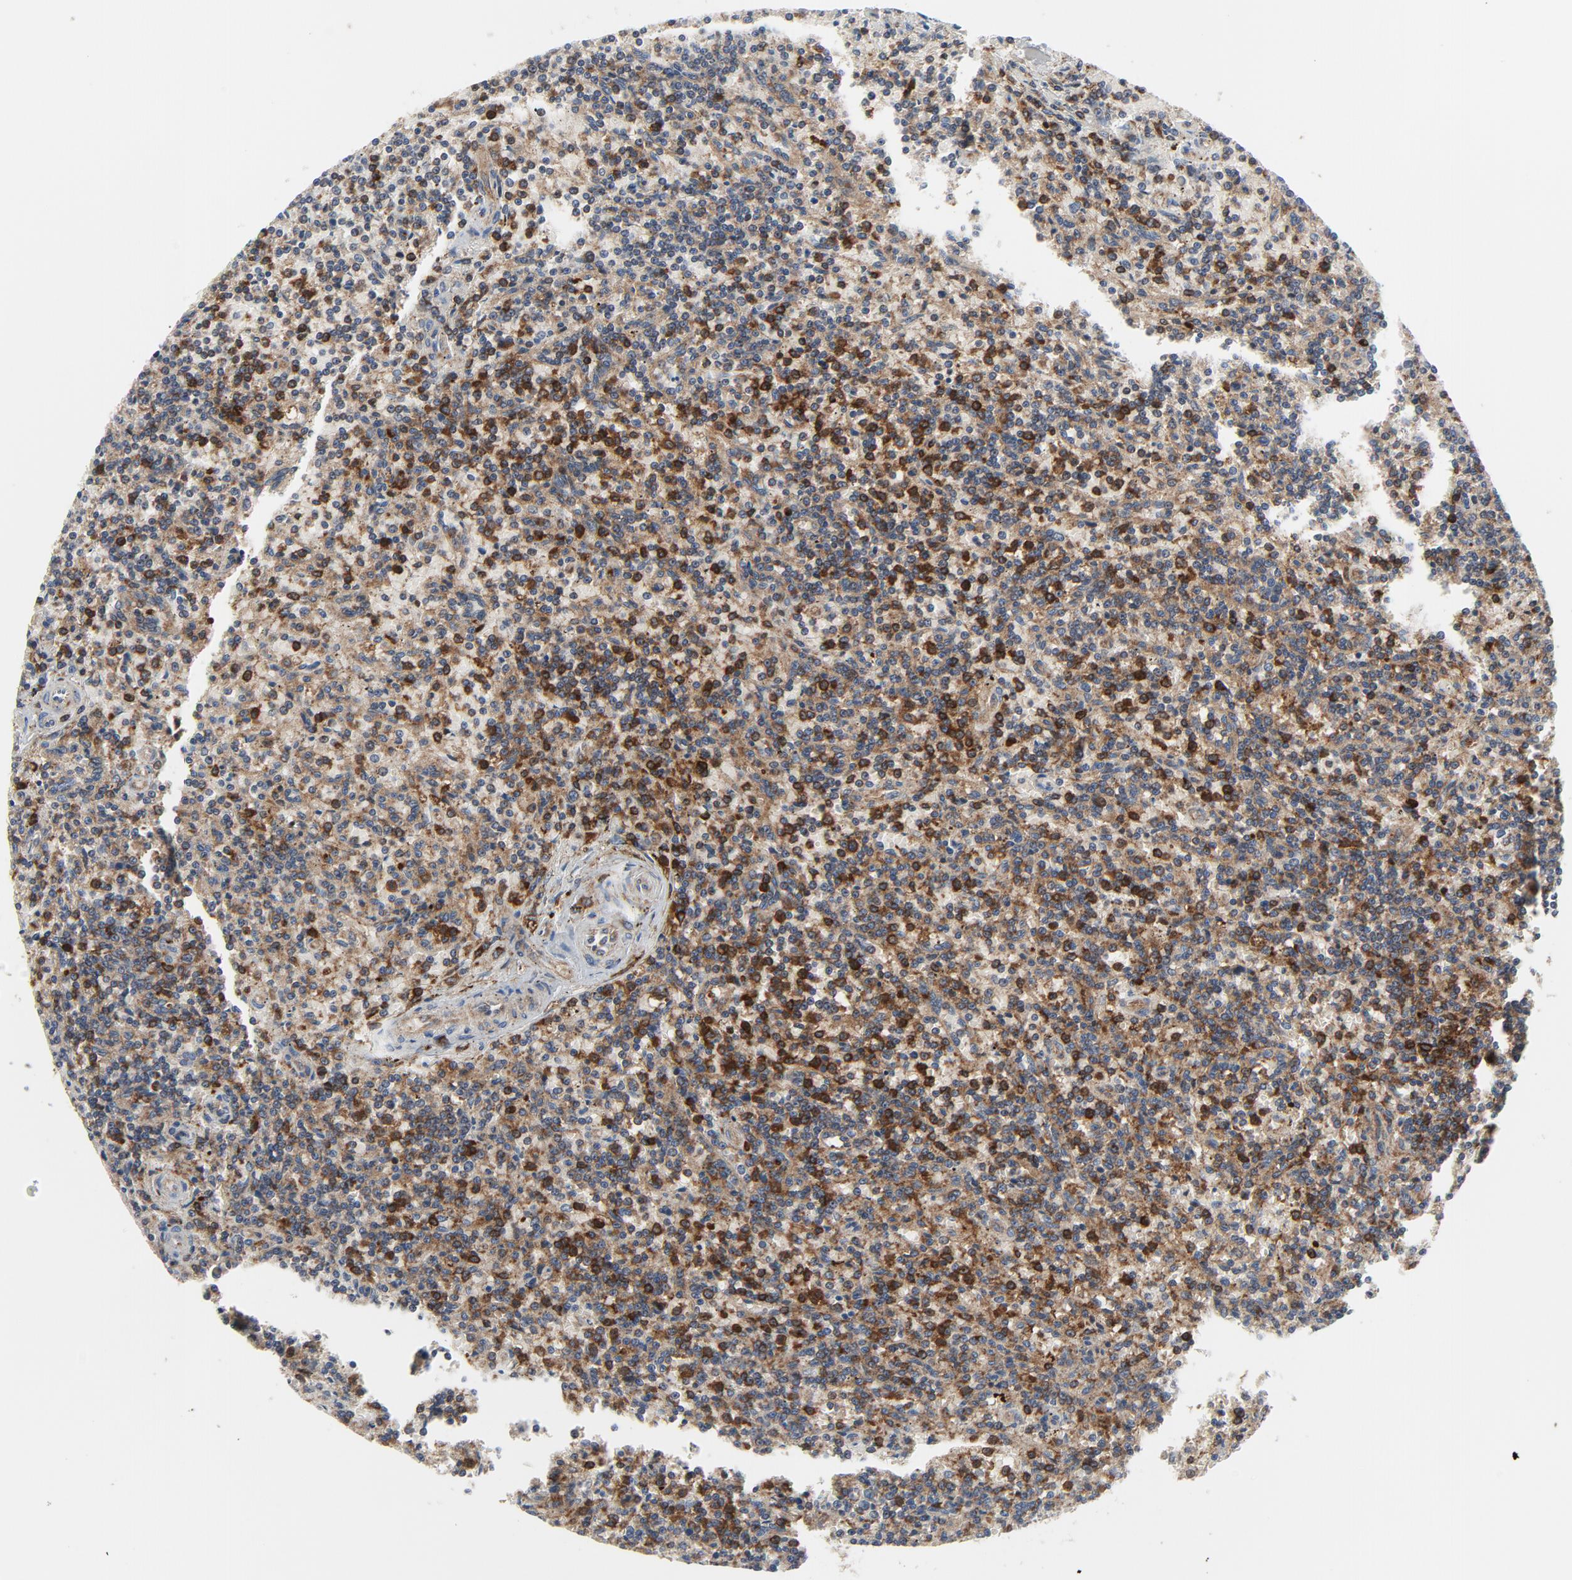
{"staining": {"intensity": "strong", "quantity": "25%-75%", "location": "cytoplasmic/membranous"}, "tissue": "lymphoma", "cell_type": "Tumor cells", "image_type": "cancer", "snomed": [{"axis": "morphology", "description": "Malignant lymphoma, non-Hodgkin's type, Low grade"}, {"axis": "topography", "description": "Spleen"}], "caption": "Tumor cells reveal high levels of strong cytoplasmic/membranous expression in approximately 25%-75% of cells in lymphoma.", "gene": "YES1", "patient": {"sex": "male", "age": 73}}